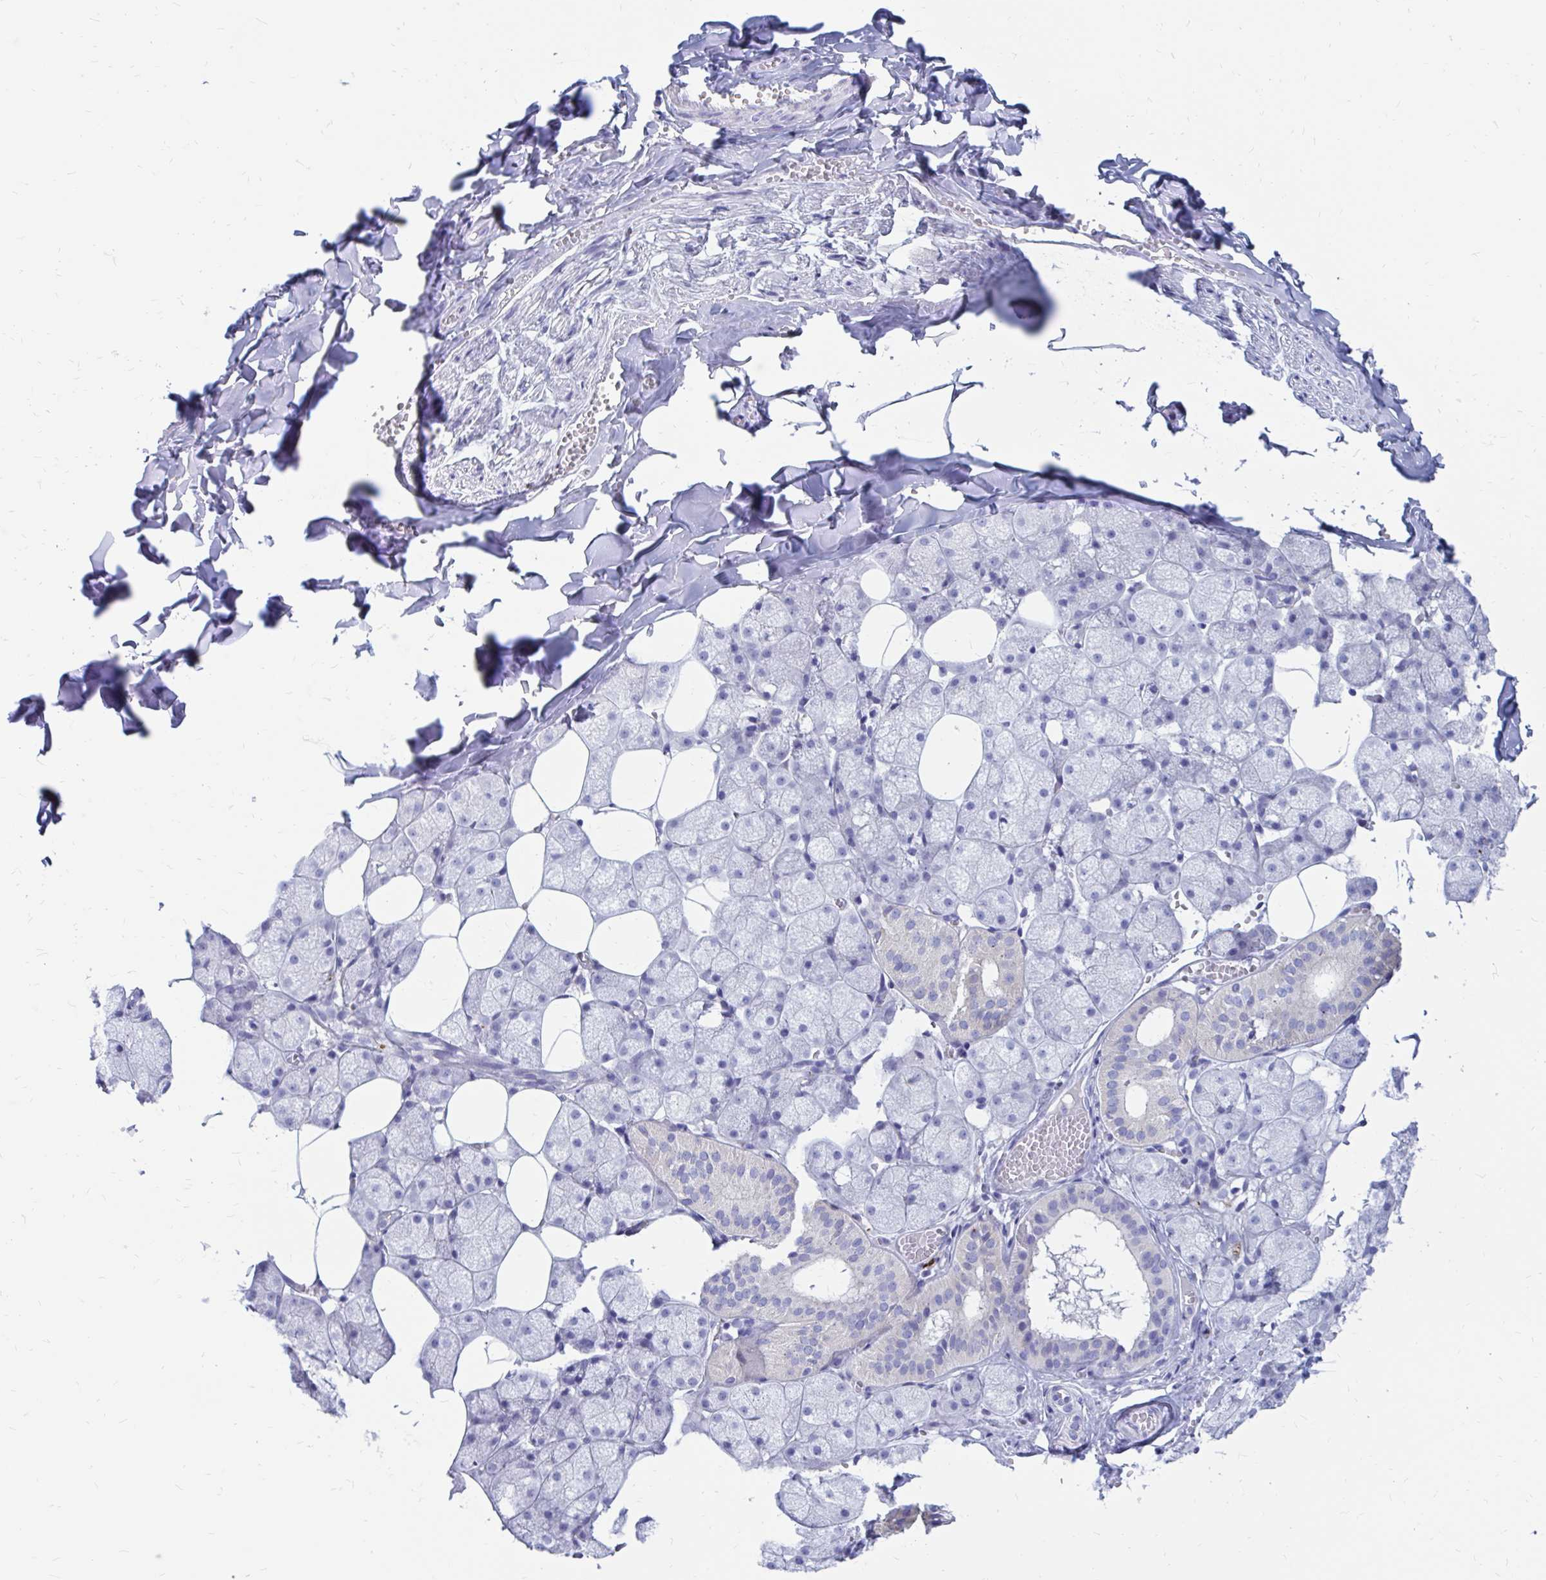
{"staining": {"intensity": "negative", "quantity": "none", "location": "none"}, "tissue": "salivary gland", "cell_type": "Glandular cells", "image_type": "normal", "snomed": [{"axis": "morphology", "description": "Normal tissue, NOS"}, {"axis": "topography", "description": "Salivary gland"}, {"axis": "topography", "description": "Peripheral nerve tissue"}], "caption": "This is an immunohistochemistry photomicrograph of benign salivary gland. There is no expression in glandular cells.", "gene": "IGSF5", "patient": {"sex": "male", "age": 38}}